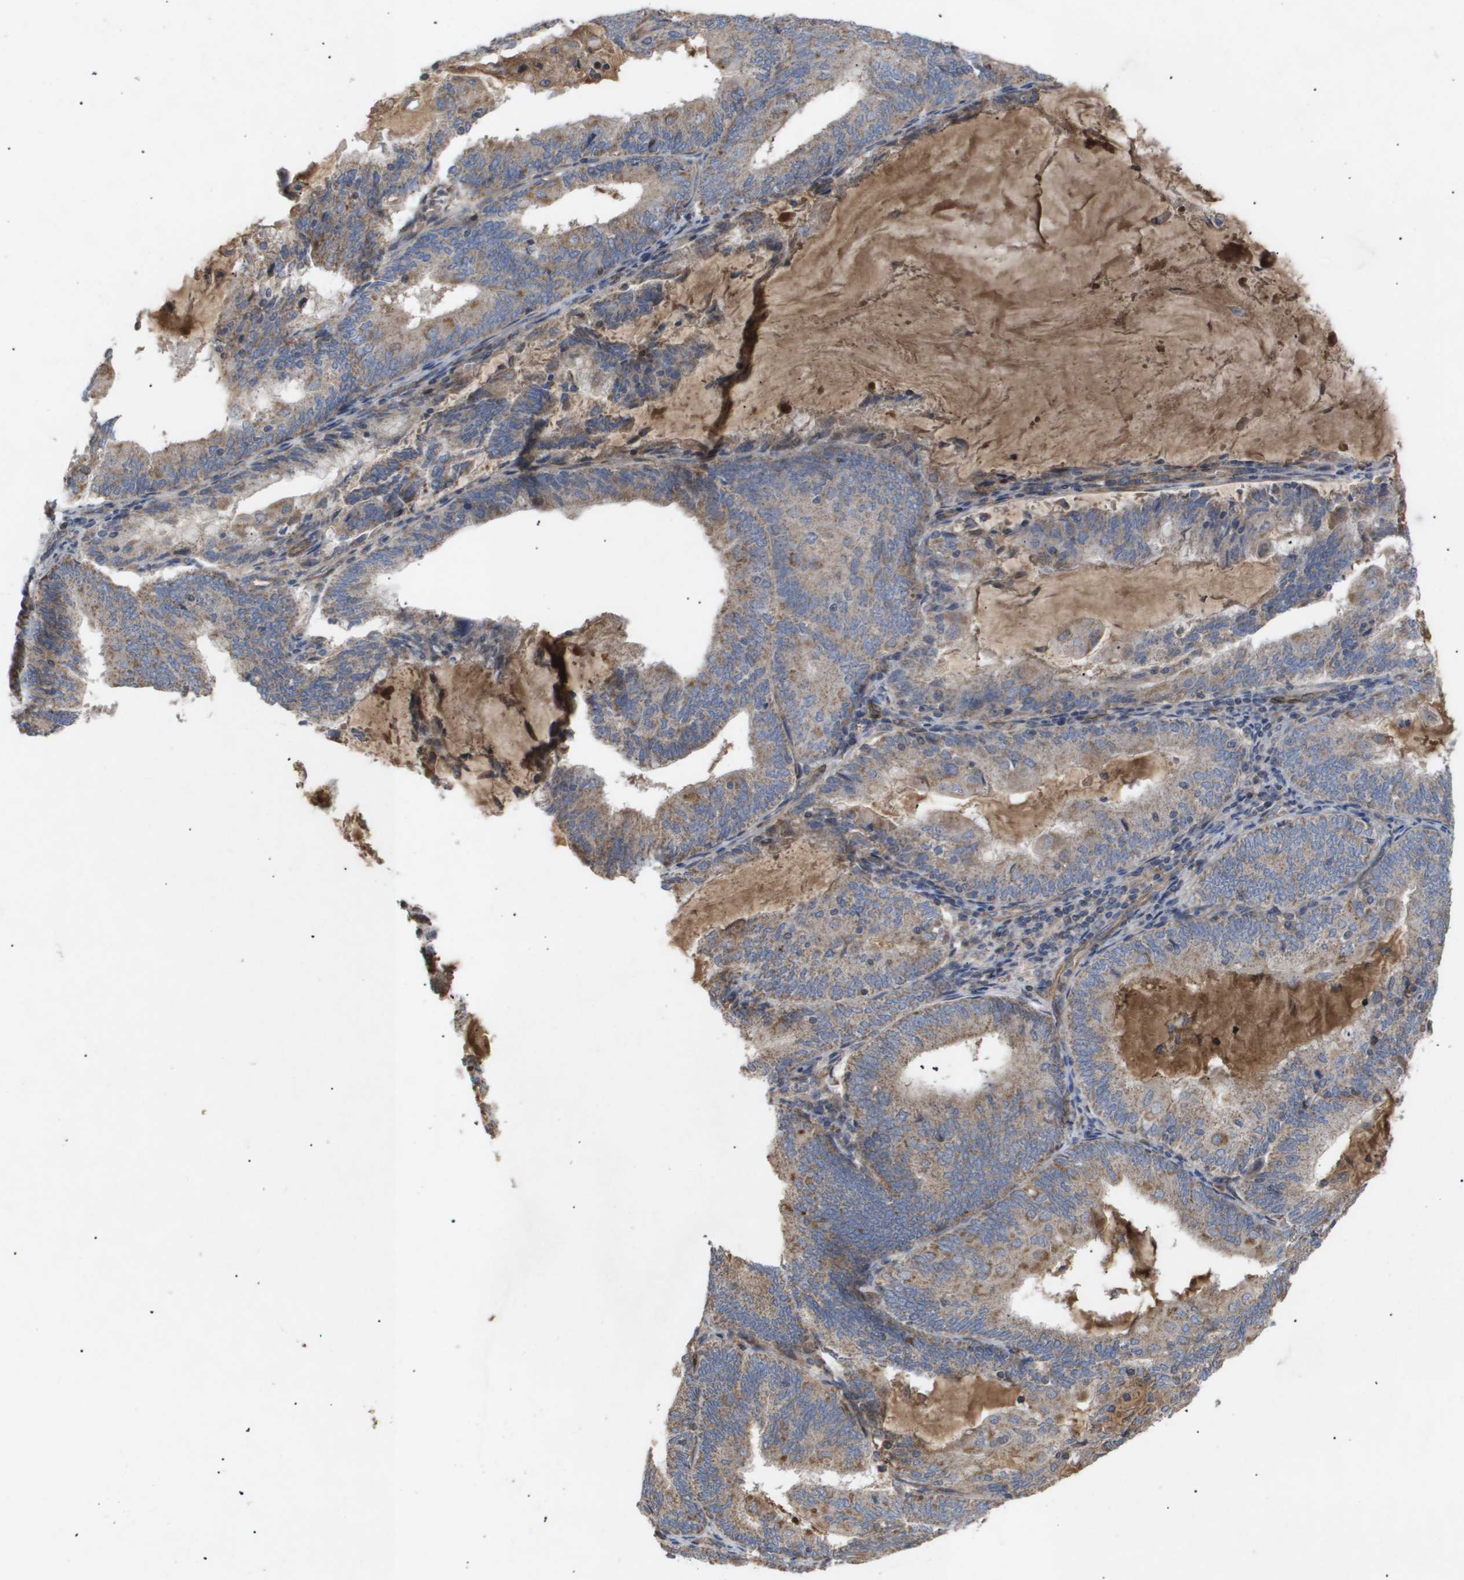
{"staining": {"intensity": "moderate", "quantity": ">75%", "location": "cytoplasmic/membranous"}, "tissue": "endometrial cancer", "cell_type": "Tumor cells", "image_type": "cancer", "snomed": [{"axis": "morphology", "description": "Adenocarcinoma, NOS"}, {"axis": "topography", "description": "Endometrium"}], "caption": "Protein analysis of endometrial adenocarcinoma tissue demonstrates moderate cytoplasmic/membranous expression in approximately >75% of tumor cells.", "gene": "TNS1", "patient": {"sex": "female", "age": 81}}